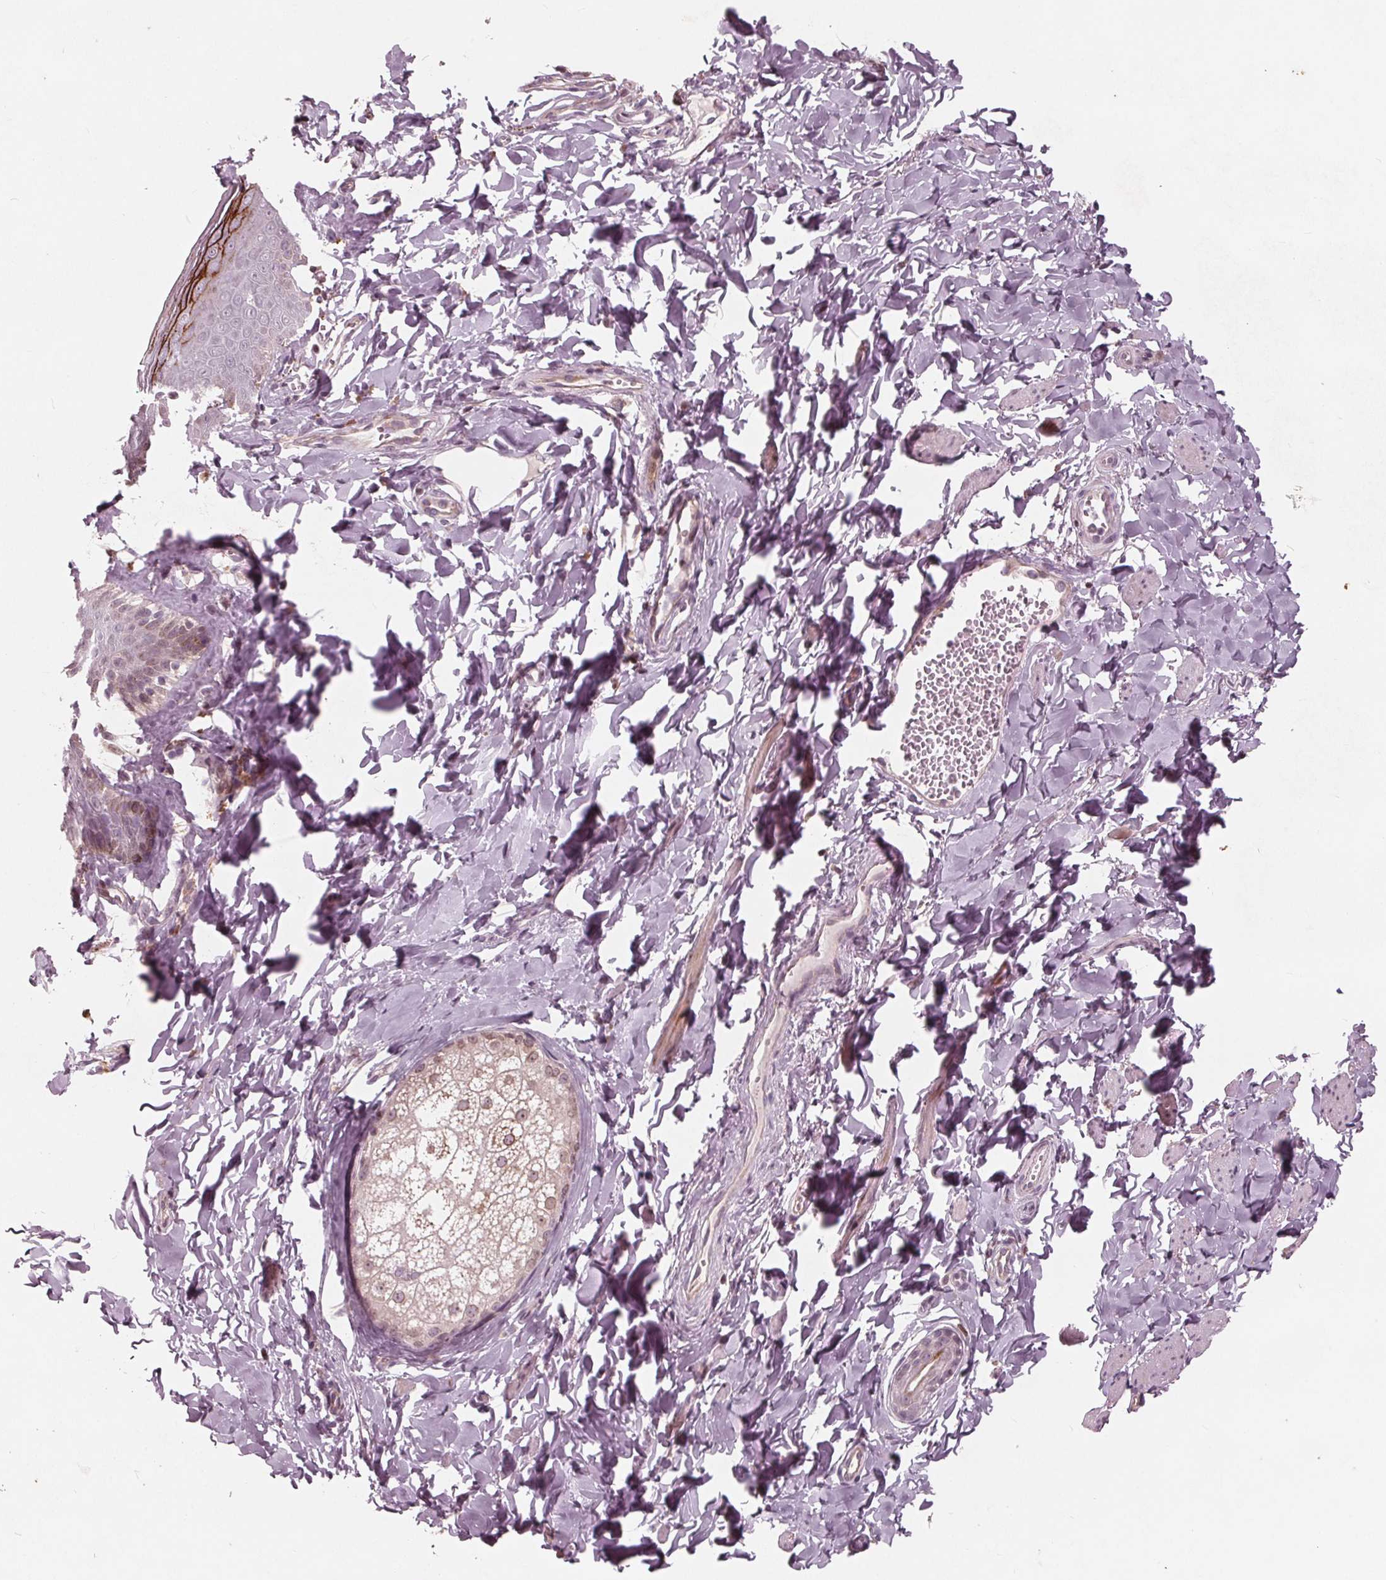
{"staining": {"intensity": "strong", "quantity": "<25%", "location": "cytoplasmic/membranous"}, "tissue": "skin", "cell_type": "Epidermal cells", "image_type": "normal", "snomed": [{"axis": "morphology", "description": "Normal tissue, NOS"}, {"axis": "topography", "description": "Vulva"}, {"axis": "topography", "description": "Peripheral nerve tissue"}], "caption": "High-magnification brightfield microscopy of benign skin stained with DAB (brown) and counterstained with hematoxylin (blue). epidermal cells exhibit strong cytoplasmic/membranous staining is identified in about<25% of cells. The staining was performed using DAB (3,3'-diaminobenzidine) to visualize the protein expression in brown, while the nuclei were stained in blue with hematoxylin (Magnification: 20x).", "gene": "NUP210", "patient": {"sex": "female", "age": 66}}